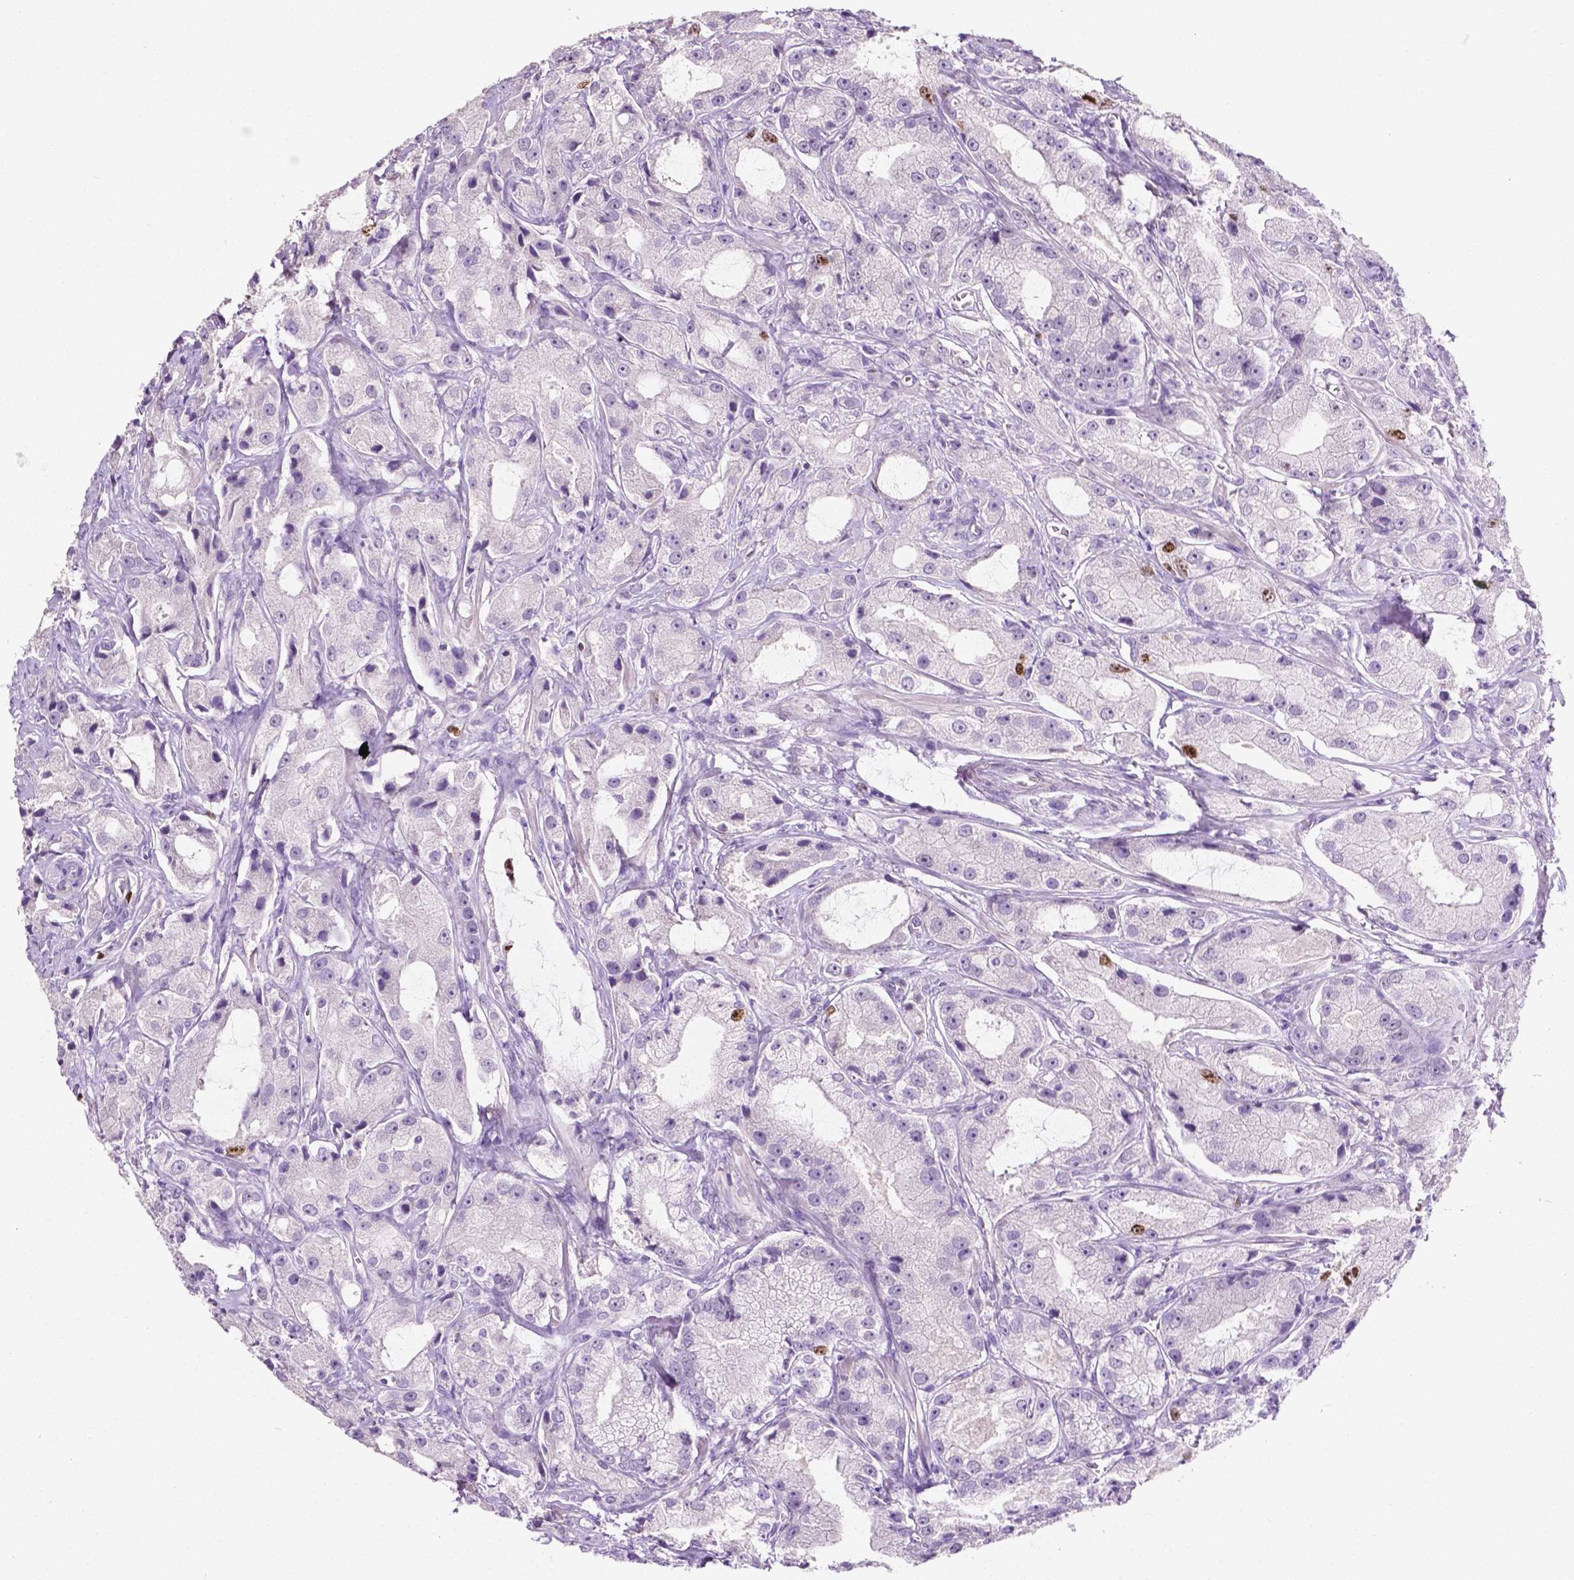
{"staining": {"intensity": "moderate", "quantity": "<25%", "location": "nuclear"}, "tissue": "prostate cancer", "cell_type": "Tumor cells", "image_type": "cancer", "snomed": [{"axis": "morphology", "description": "Adenocarcinoma, High grade"}, {"axis": "topography", "description": "Prostate"}], "caption": "Immunohistochemistry (IHC) (DAB) staining of adenocarcinoma (high-grade) (prostate) demonstrates moderate nuclear protein positivity in about <25% of tumor cells.", "gene": "SIAH2", "patient": {"sex": "male", "age": 64}}